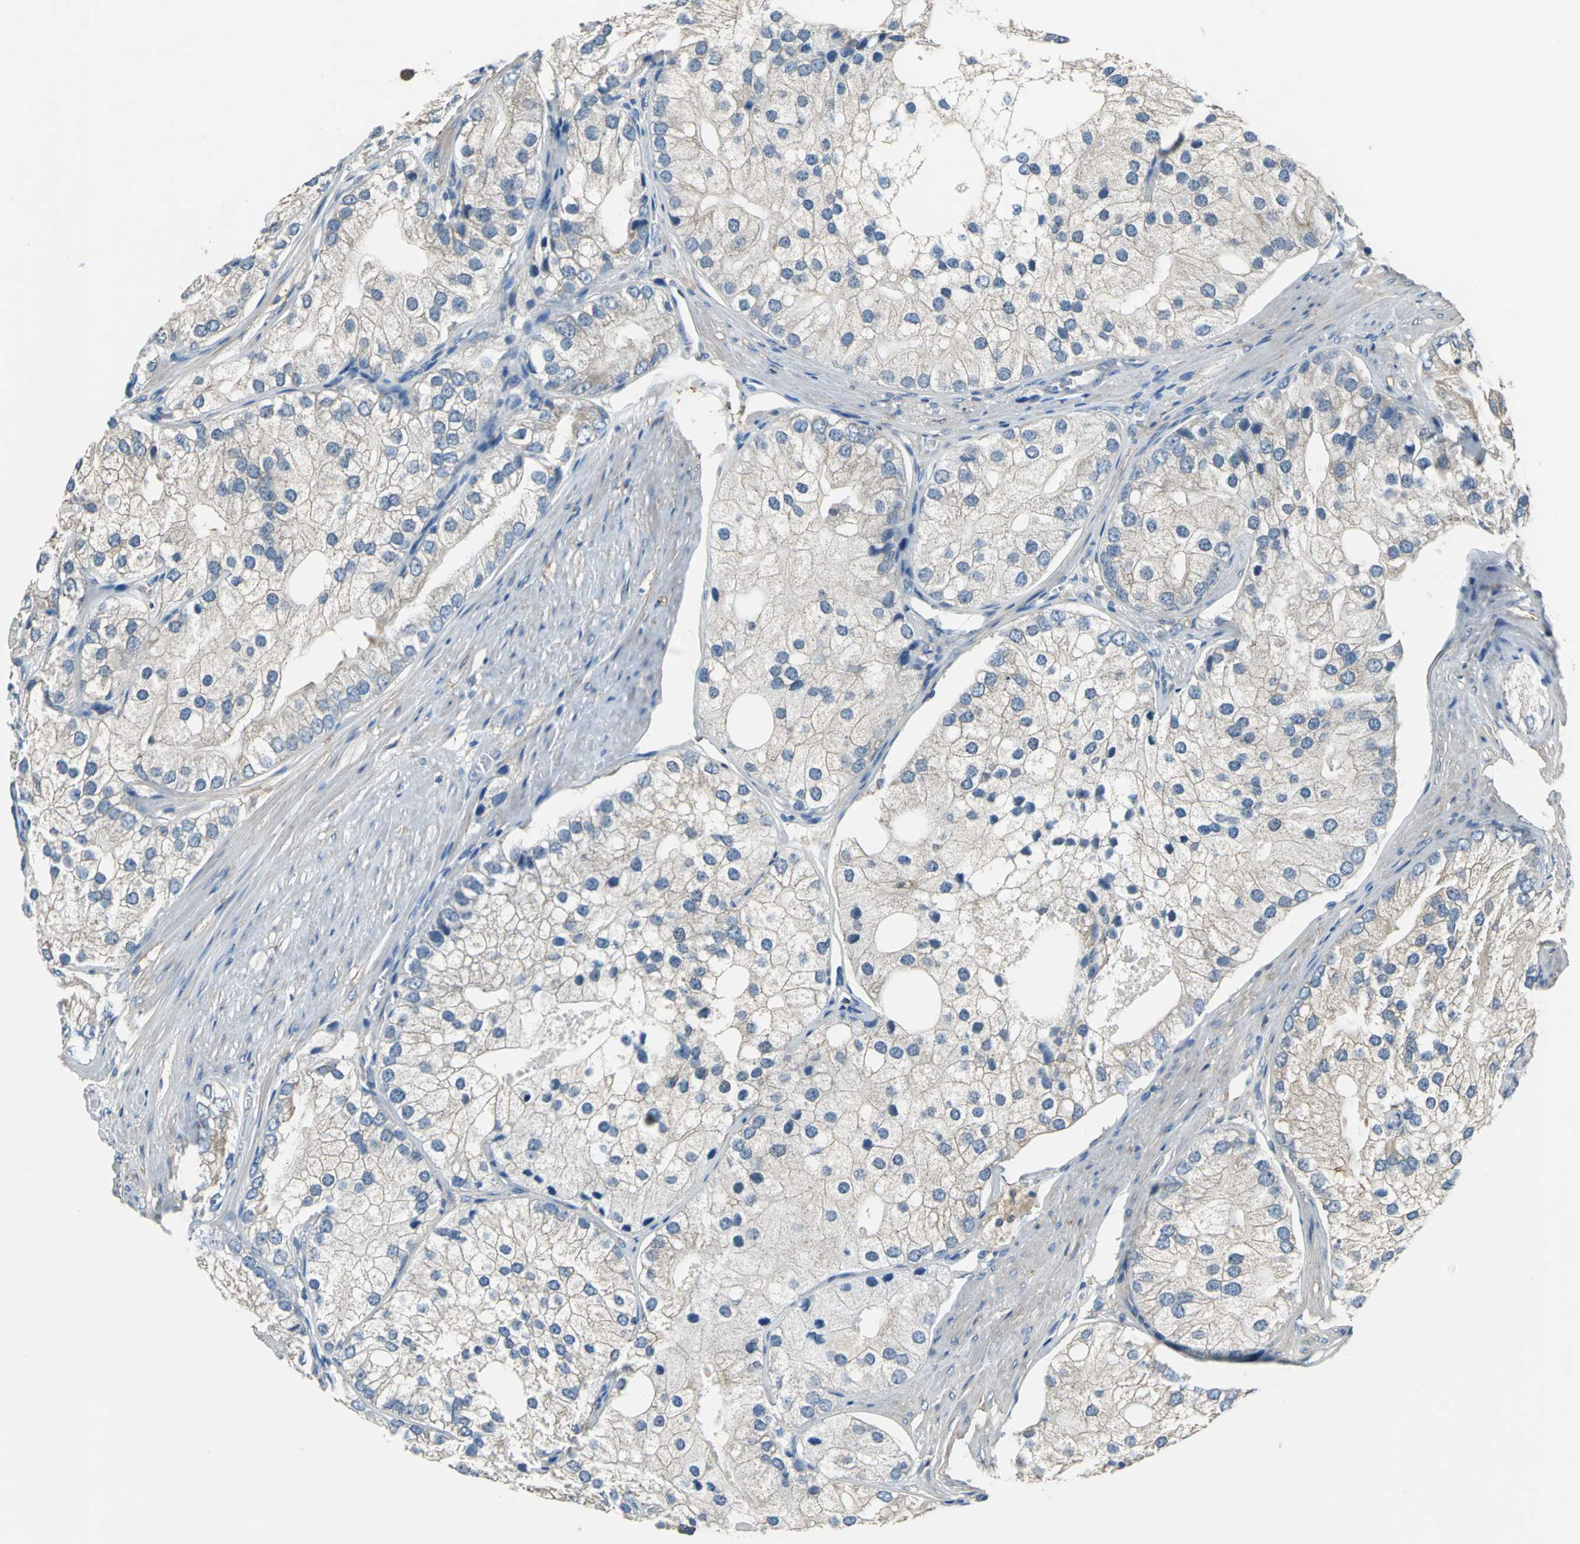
{"staining": {"intensity": "weak", "quantity": ">75%", "location": "cytoplasmic/membranous"}, "tissue": "prostate cancer", "cell_type": "Tumor cells", "image_type": "cancer", "snomed": [{"axis": "morphology", "description": "Adenocarcinoma, Low grade"}, {"axis": "topography", "description": "Prostate"}], "caption": "DAB (3,3'-diaminobenzidine) immunohistochemical staining of human adenocarcinoma (low-grade) (prostate) displays weak cytoplasmic/membranous protein expression in approximately >75% of tumor cells.", "gene": "PRKCA", "patient": {"sex": "male", "age": 69}}